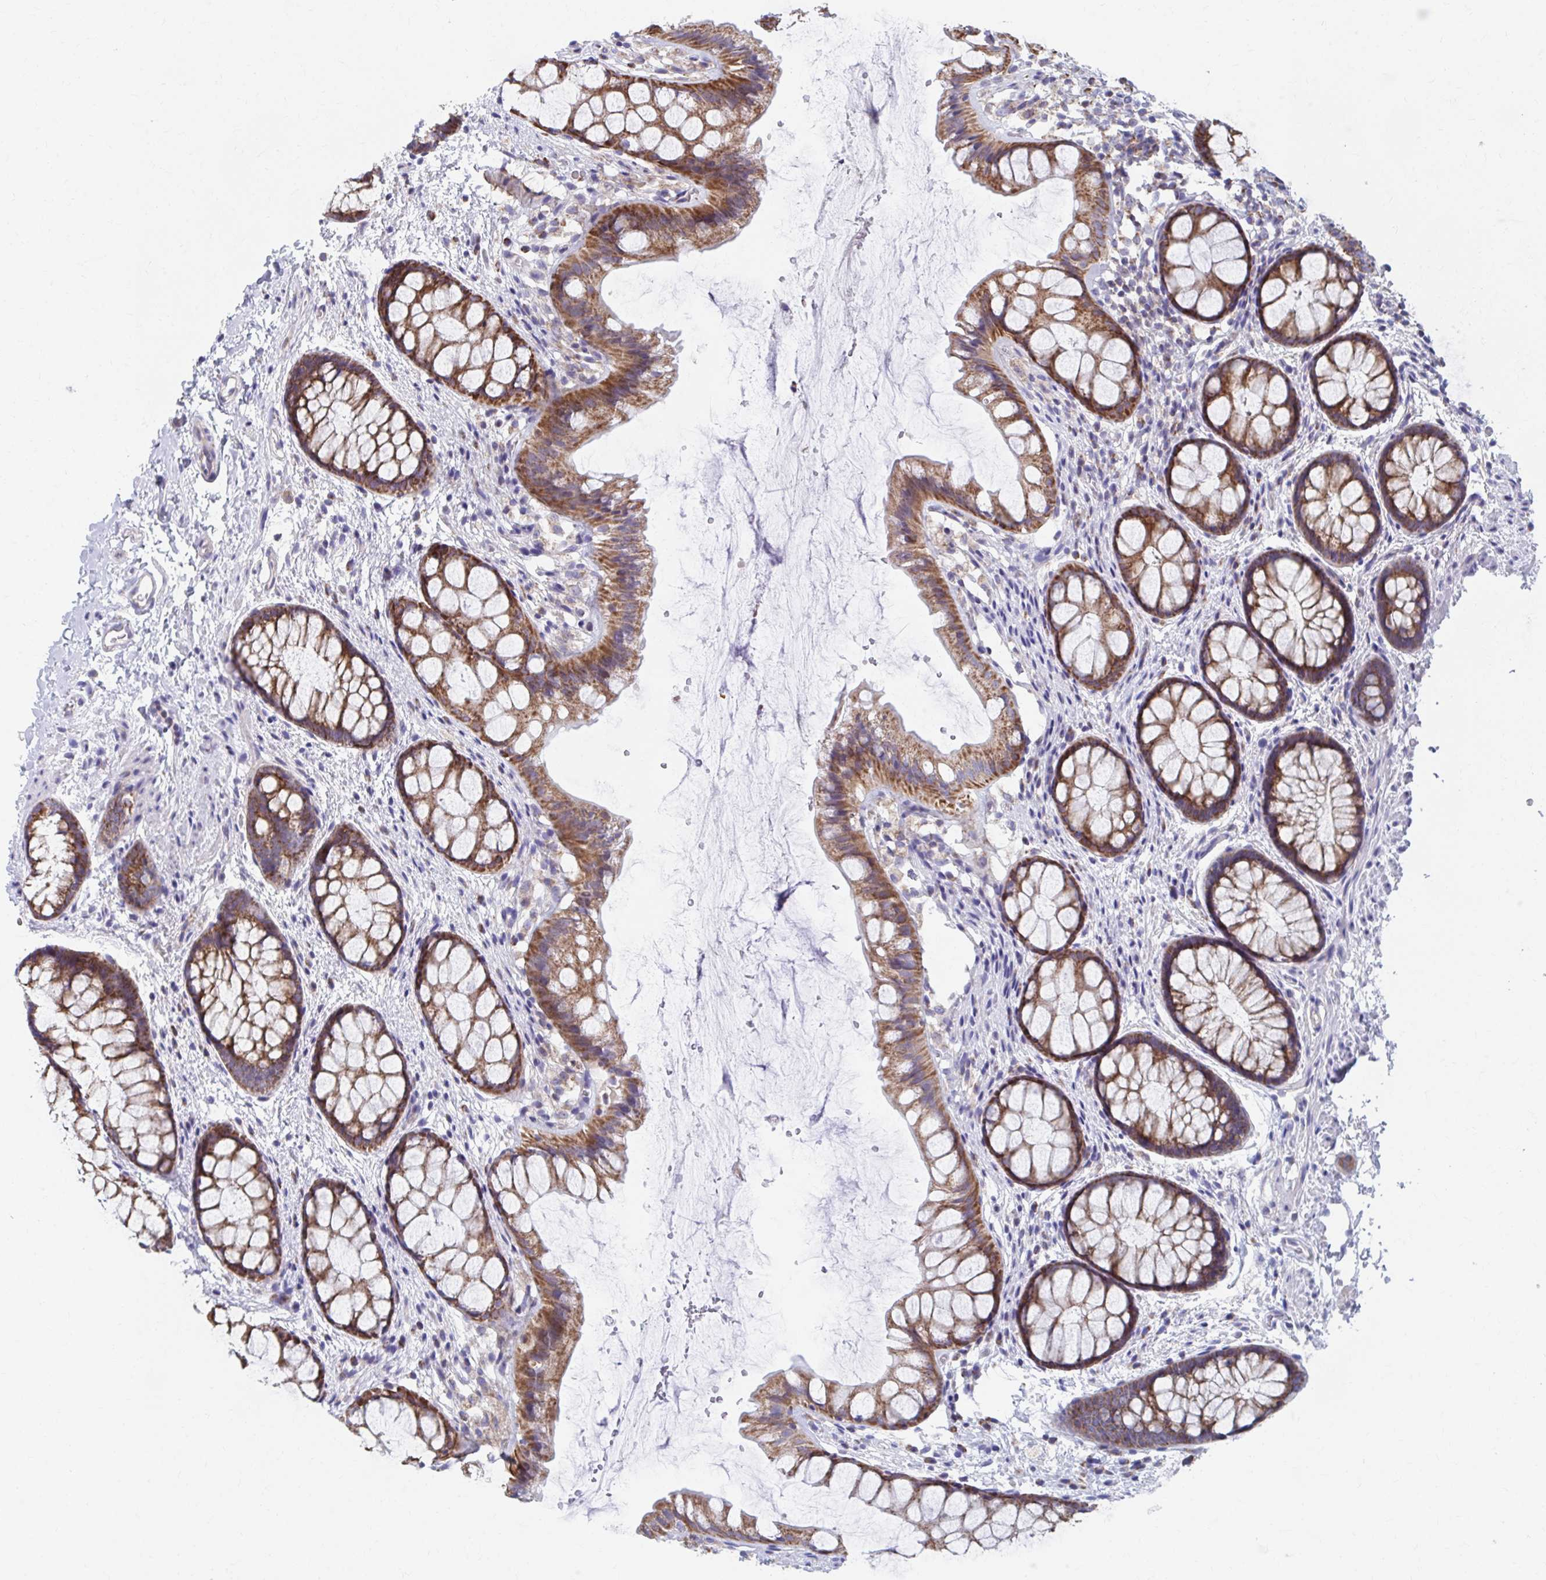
{"staining": {"intensity": "moderate", "quantity": ">75%", "location": "cytoplasmic/membranous"}, "tissue": "rectum", "cell_type": "Glandular cells", "image_type": "normal", "snomed": [{"axis": "morphology", "description": "Normal tissue, NOS"}, {"axis": "topography", "description": "Rectum"}], "caption": "Brown immunohistochemical staining in benign human rectum demonstrates moderate cytoplasmic/membranous expression in about >75% of glandular cells. The staining was performed using DAB to visualize the protein expression in brown, while the nuclei were stained in blue with hematoxylin (Magnification: 20x).", "gene": "RCC1L", "patient": {"sex": "female", "age": 62}}